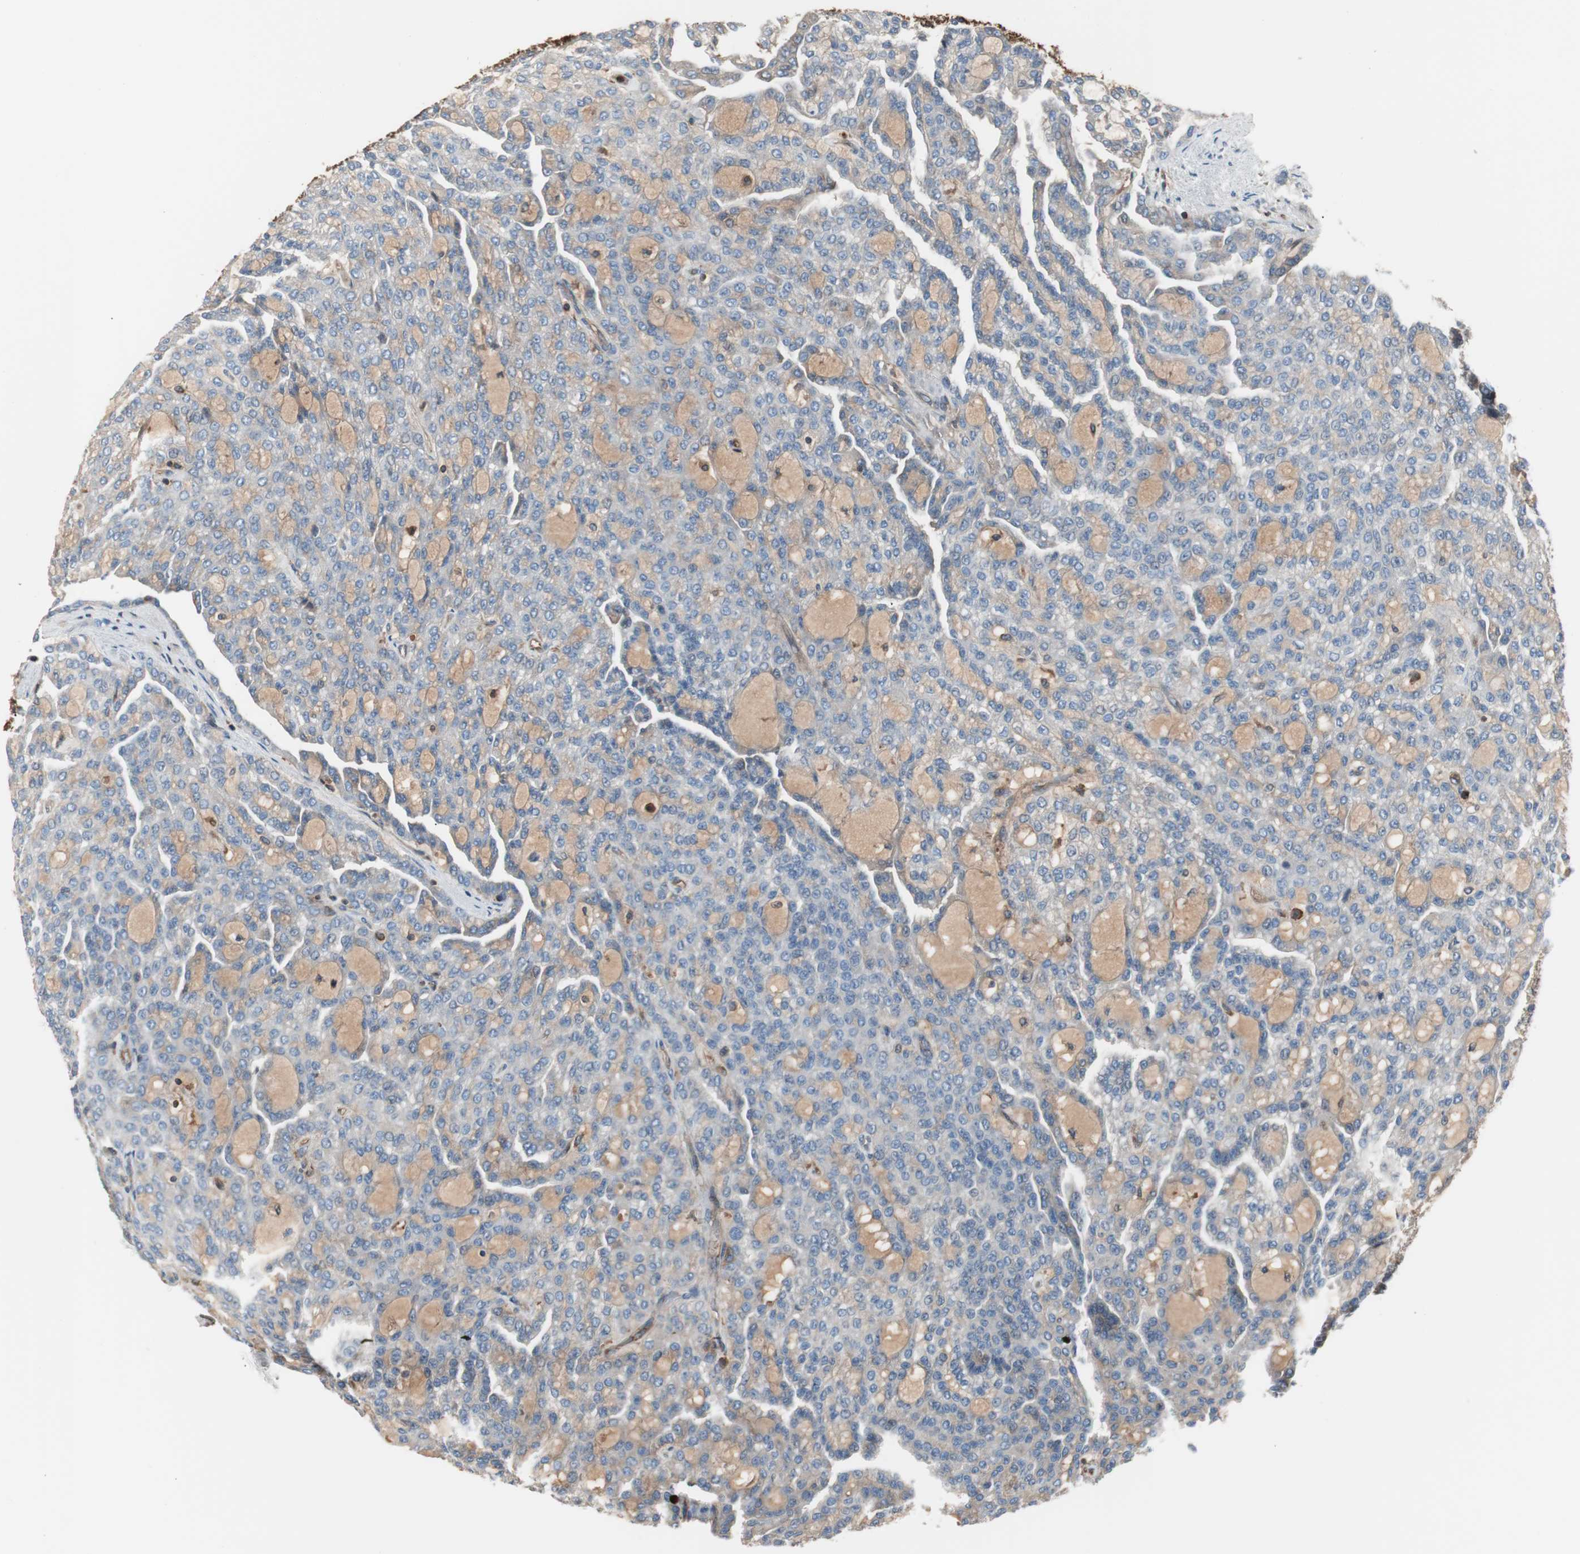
{"staining": {"intensity": "negative", "quantity": "none", "location": "none"}, "tissue": "renal cancer", "cell_type": "Tumor cells", "image_type": "cancer", "snomed": [{"axis": "morphology", "description": "Adenocarcinoma, NOS"}, {"axis": "topography", "description": "Kidney"}], "caption": "This is an immunohistochemistry photomicrograph of human renal cancer. There is no staining in tumor cells.", "gene": "B2M", "patient": {"sex": "male", "age": 63}}